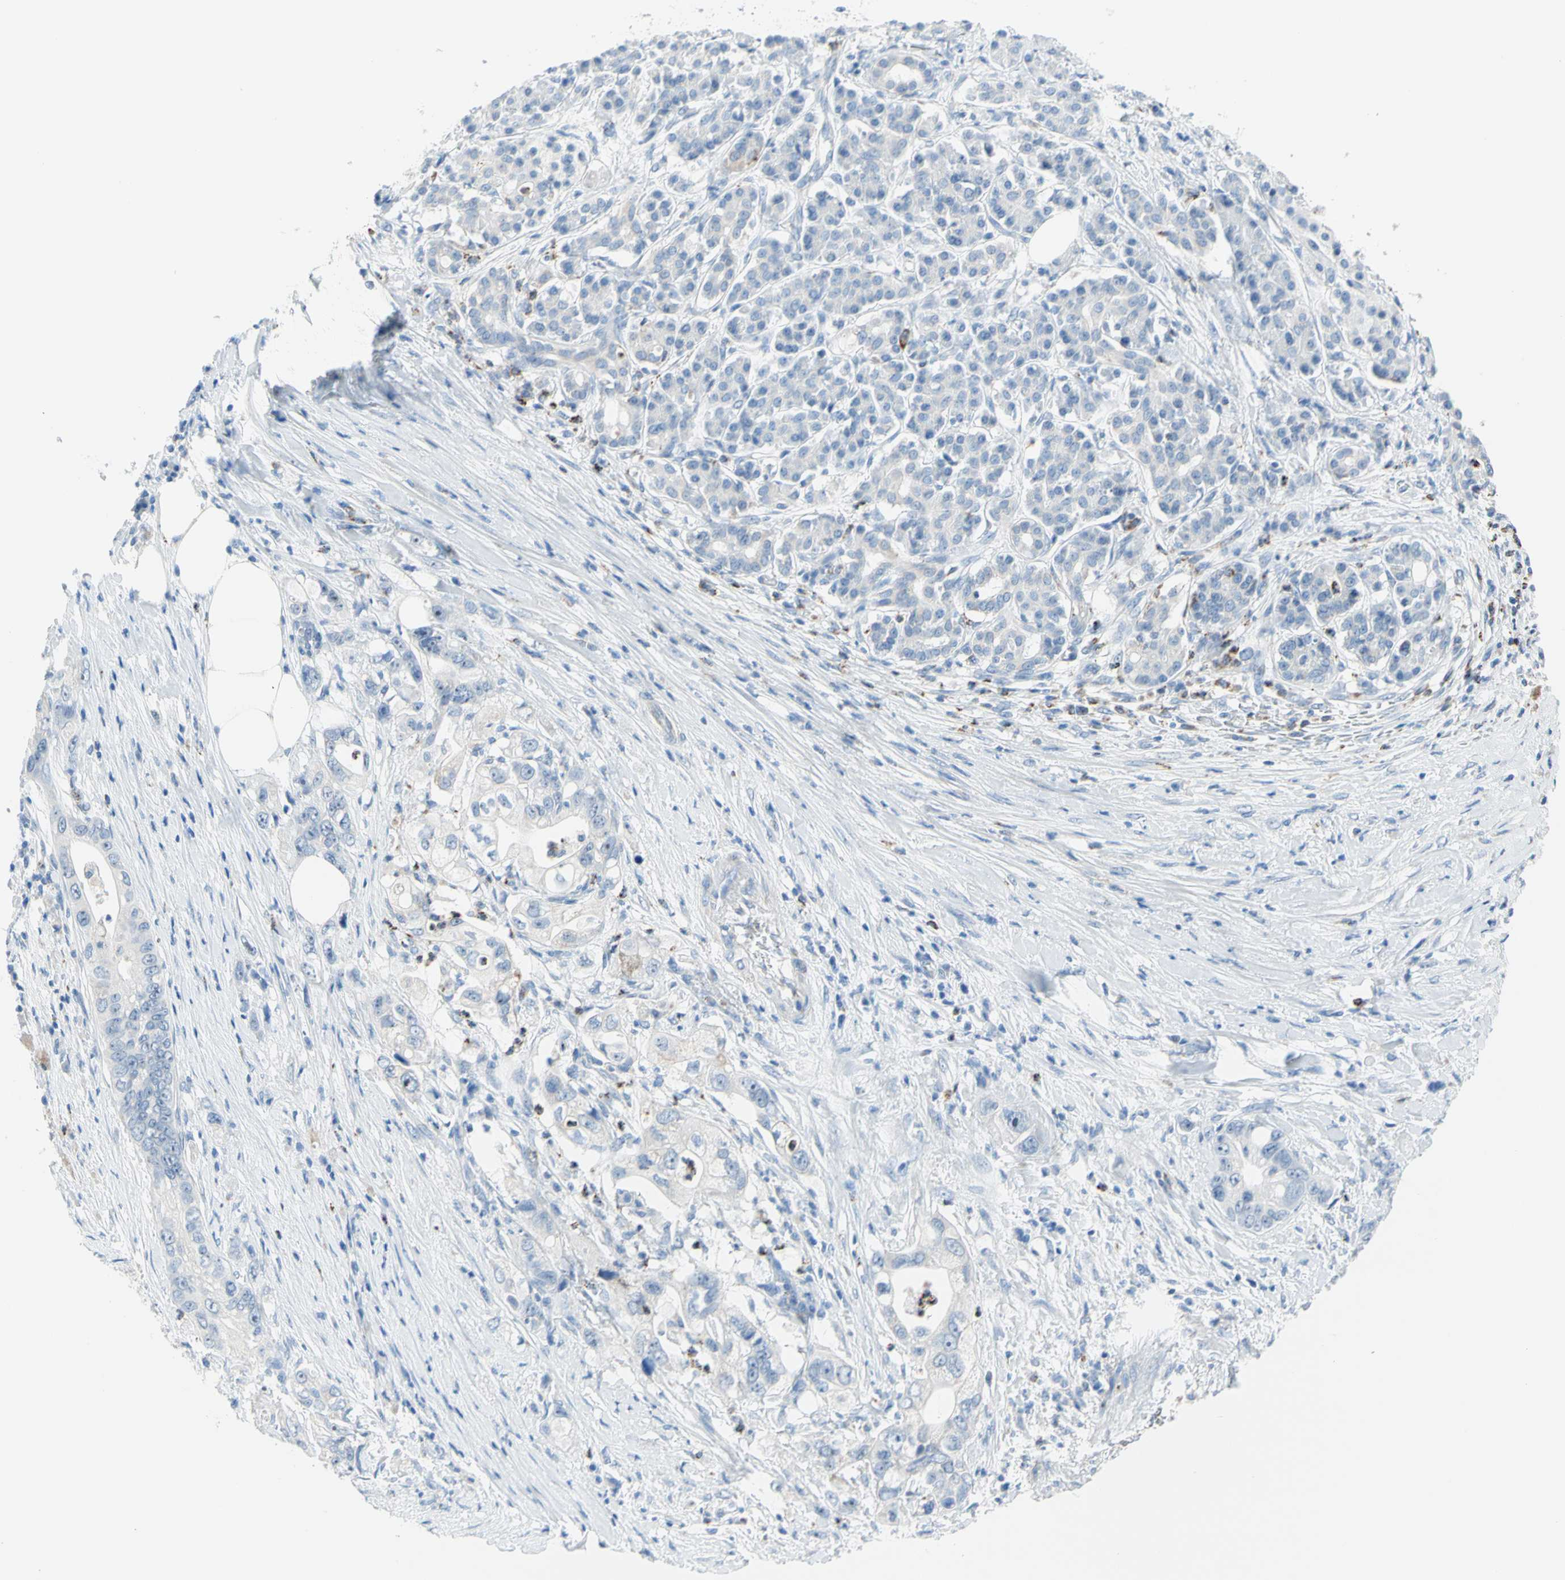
{"staining": {"intensity": "negative", "quantity": "none", "location": "none"}, "tissue": "pancreatic cancer", "cell_type": "Tumor cells", "image_type": "cancer", "snomed": [{"axis": "morphology", "description": "Normal tissue, NOS"}, {"axis": "topography", "description": "Pancreas"}], "caption": "An immunohistochemistry photomicrograph of pancreatic cancer is shown. There is no staining in tumor cells of pancreatic cancer. (DAB immunohistochemistry with hematoxylin counter stain).", "gene": "CYSLTR1", "patient": {"sex": "male", "age": 42}}